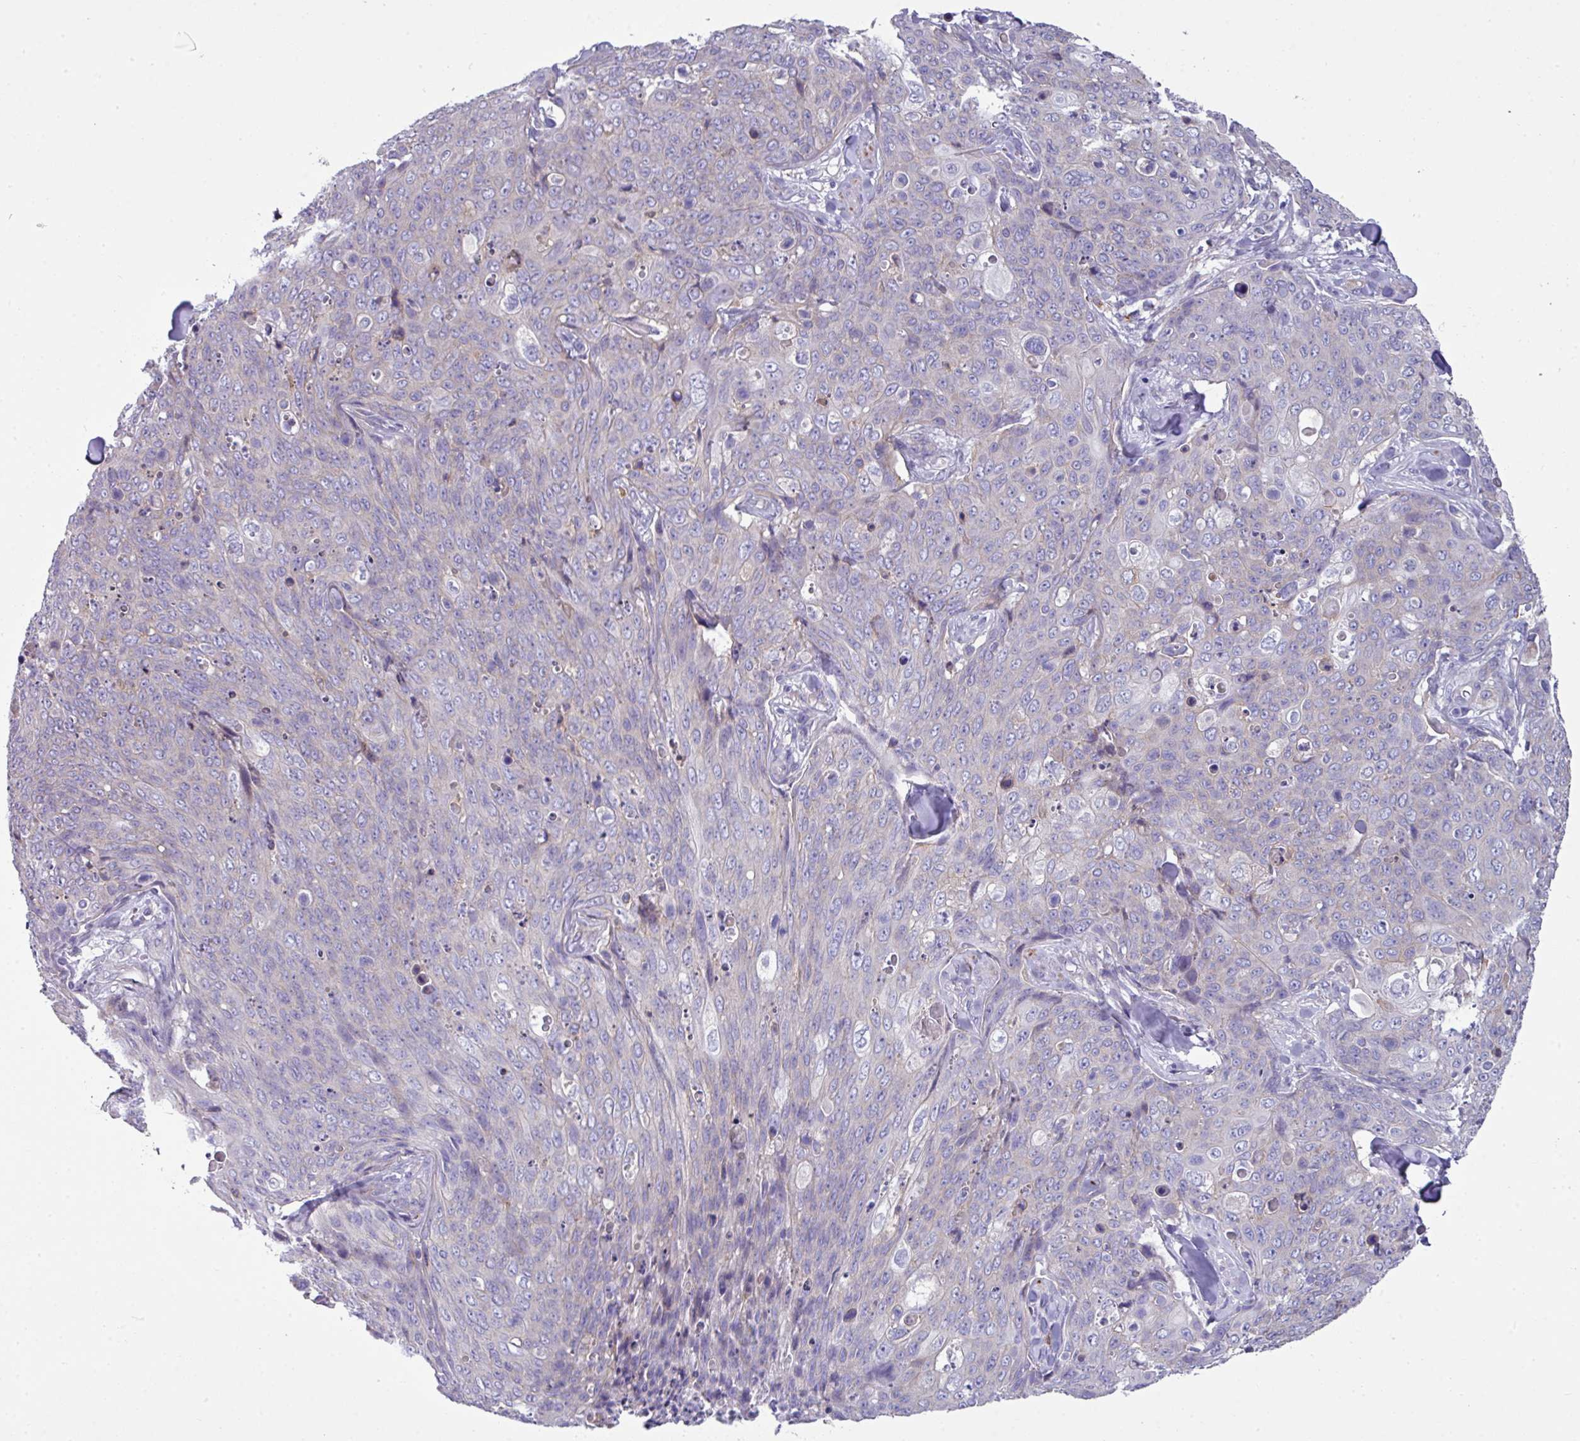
{"staining": {"intensity": "negative", "quantity": "none", "location": "none"}, "tissue": "skin cancer", "cell_type": "Tumor cells", "image_type": "cancer", "snomed": [{"axis": "morphology", "description": "Squamous cell carcinoma, NOS"}, {"axis": "topography", "description": "Skin"}, {"axis": "topography", "description": "Vulva"}], "caption": "Tumor cells show no significant protein staining in skin cancer (squamous cell carcinoma).", "gene": "ABCC5", "patient": {"sex": "female", "age": 85}}